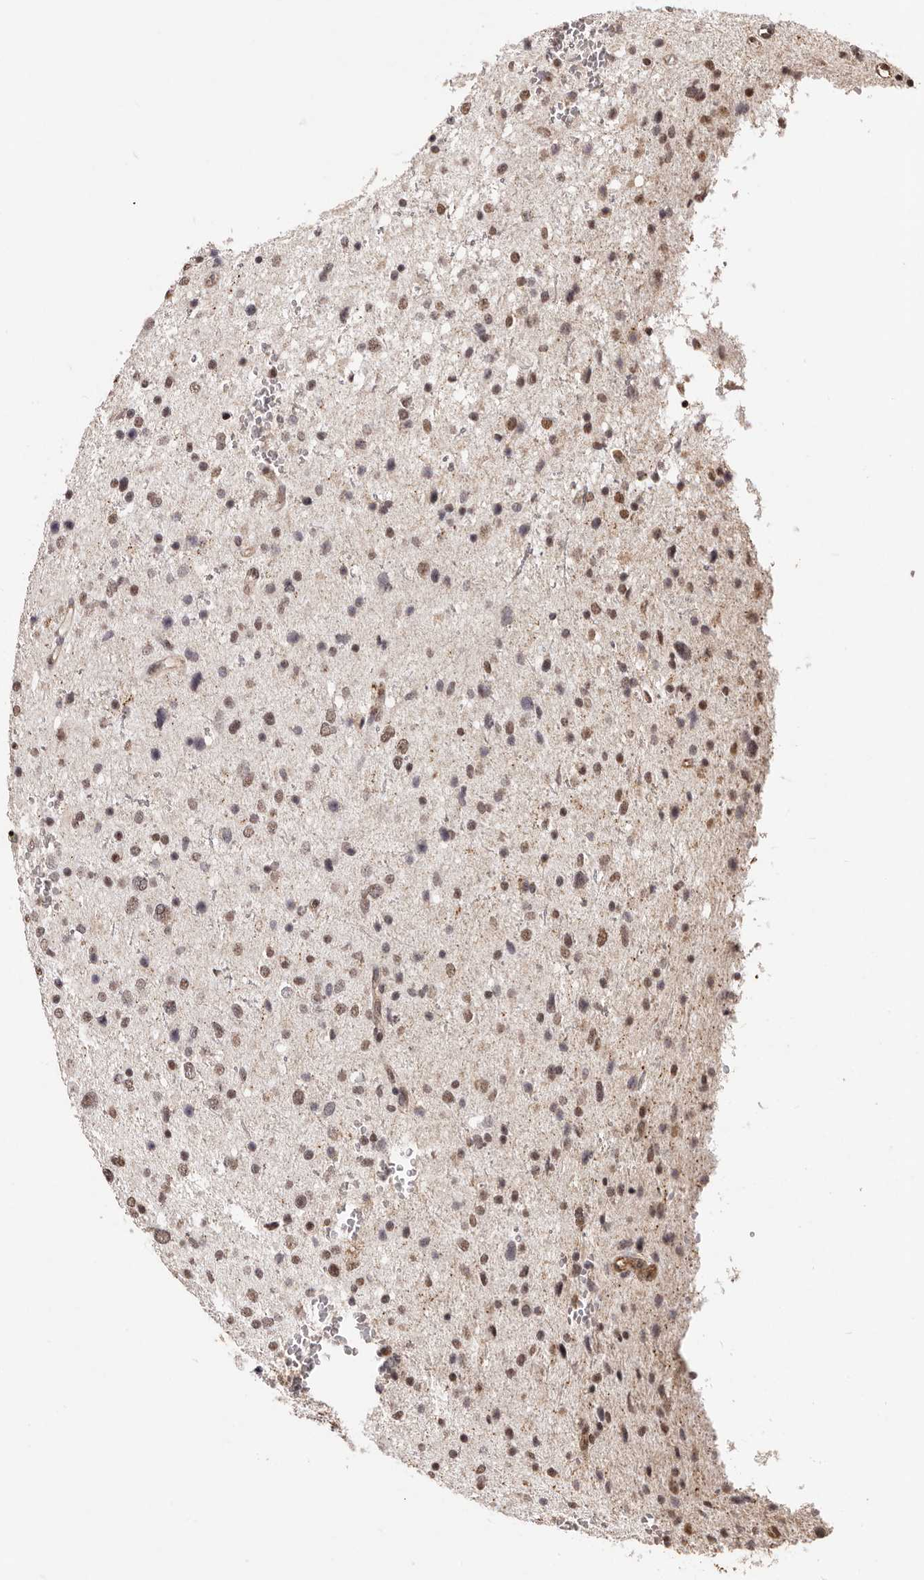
{"staining": {"intensity": "moderate", "quantity": "25%-75%", "location": "nuclear"}, "tissue": "glioma", "cell_type": "Tumor cells", "image_type": "cancer", "snomed": [{"axis": "morphology", "description": "Glioma, malignant, Low grade"}, {"axis": "topography", "description": "Brain"}], "caption": "This photomicrograph reveals immunohistochemistry (IHC) staining of malignant glioma (low-grade), with medium moderate nuclear expression in approximately 25%-75% of tumor cells.", "gene": "RPS6KA5", "patient": {"sex": "female", "age": 37}}